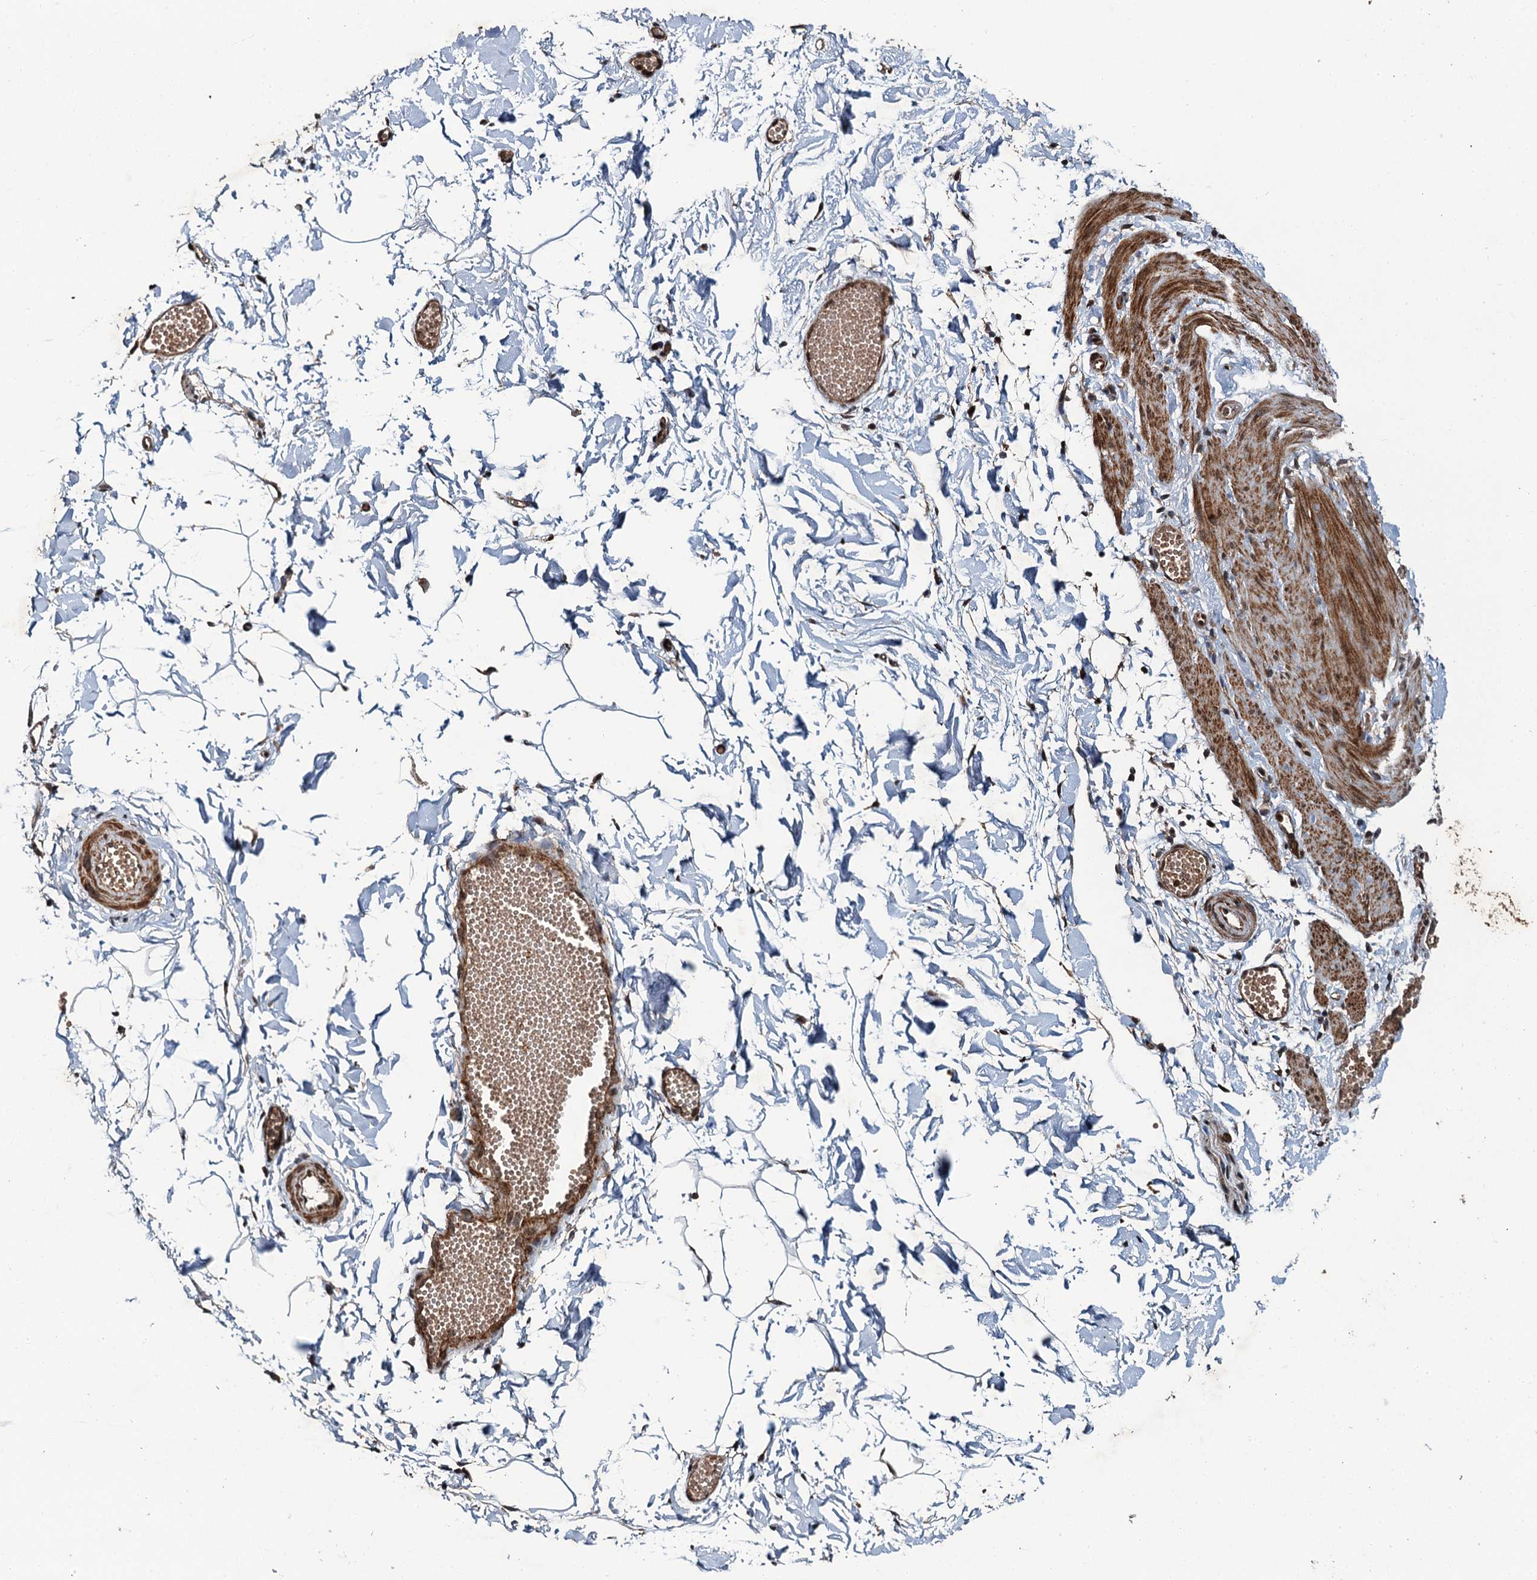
{"staining": {"intensity": "moderate", "quantity": "25%-75%", "location": "cytoplasmic/membranous,nuclear"}, "tissue": "adipose tissue", "cell_type": "Adipocytes", "image_type": "normal", "snomed": [{"axis": "morphology", "description": "Normal tissue, NOS"}, {"axis": "topography", "description": "Gallbladder"}, {"axis": "topography", "description": "Peripheral nerve tissue"}], "caption": "Adipose tissue stained with IHC reveals moderate cytoplasmic/membranous,nuclear expression in approximately 25%-75% of adipocytes. The staining was performed using DAB, with brown indicating positive protein expression. Nuclei are stained blue with hematoxylin.", "gene": "SNX32", "patient": {"sex": "male", "age": 38}}